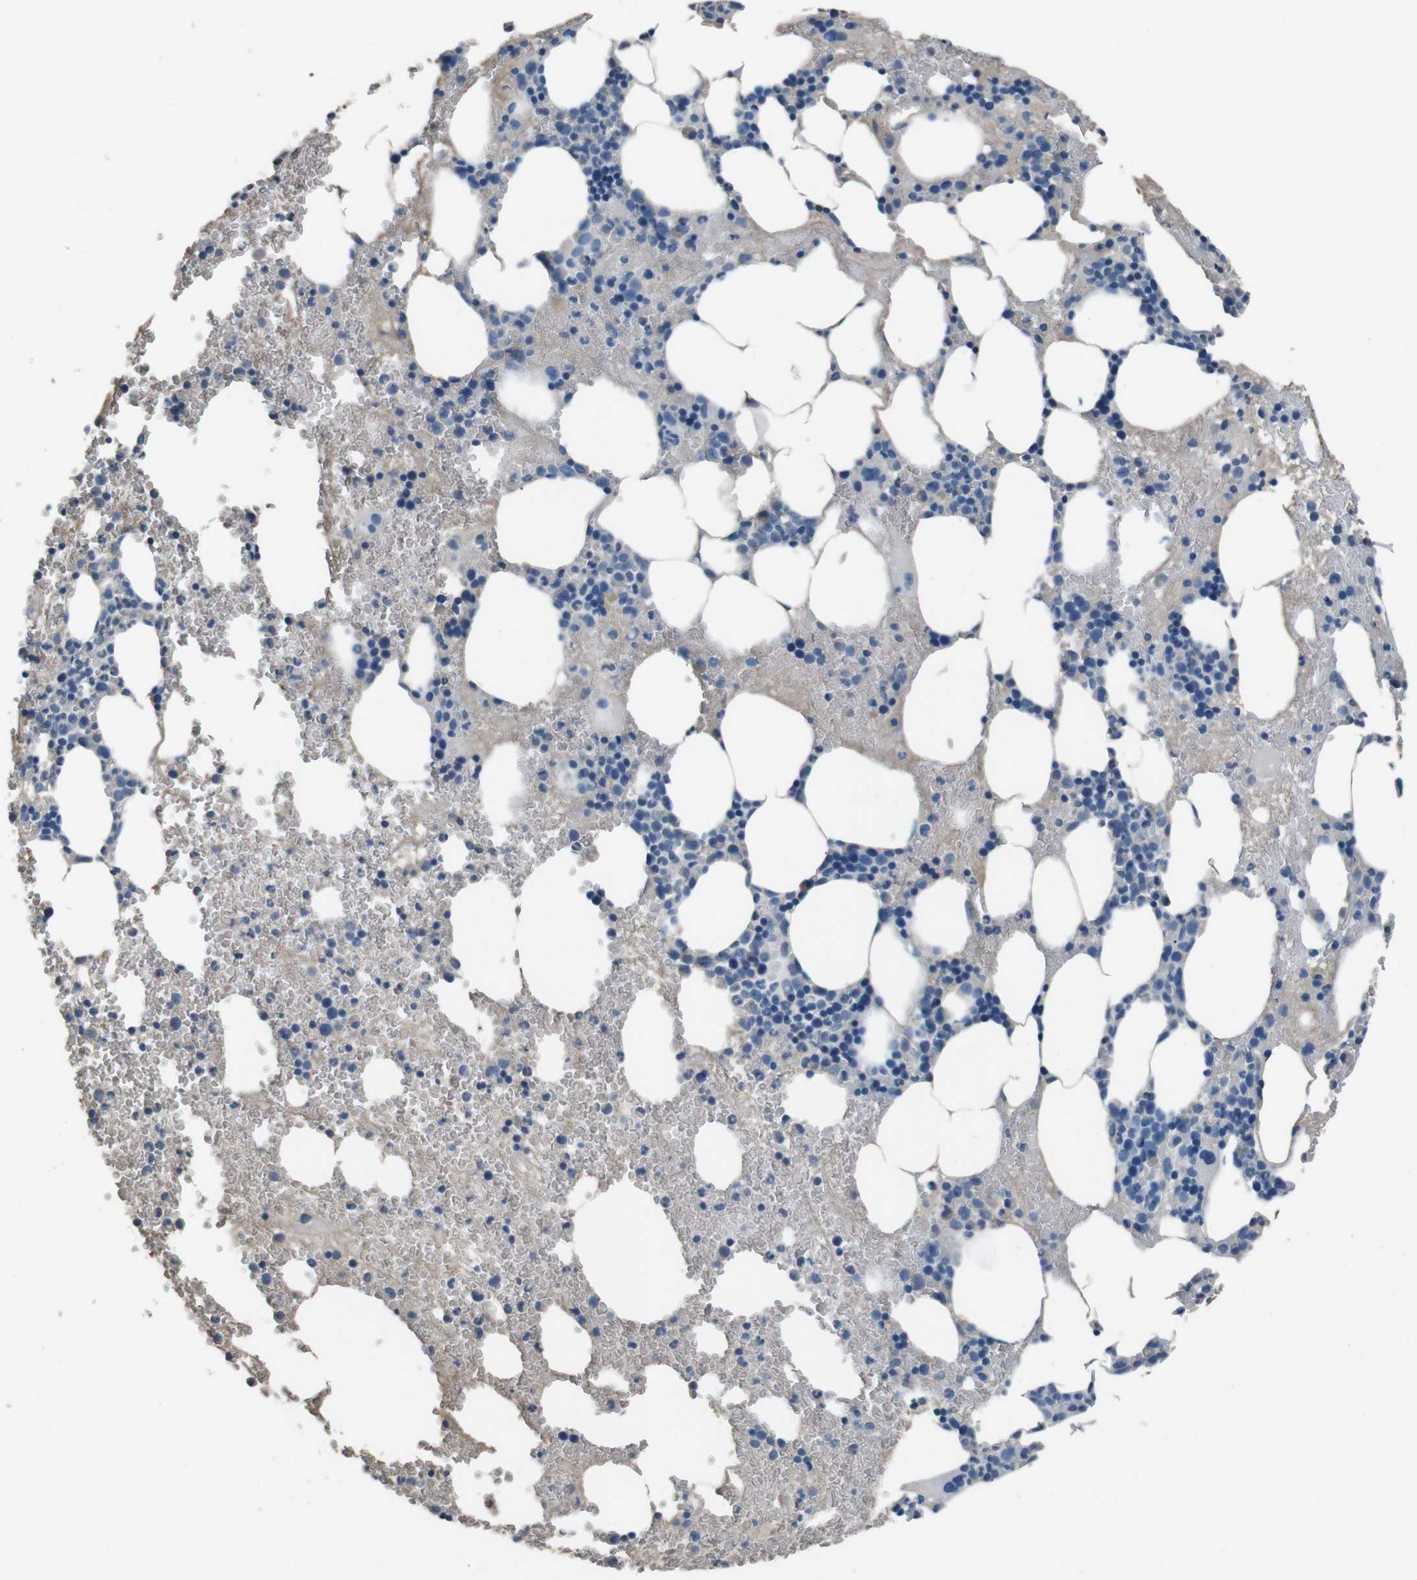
{"staining": {"intensity": "weak", "quantity": "<25%", "location": "cytoplasmic/membranous"}, "tissue": "bone marrow", "cell_type": "Hematopoietic cells", "image_type": "normal", "snomed": [{"axis": "morphology", "description": "Normal tissue, NOS"}, {"axis": "morphology", "description": "Inflammation, NOS"}, {"axis": "topography", "description": "Bone marrow"}], "caption": "The photomicrograph exhibits no staining of hematopoietic cells in benign bone marrow.", "gene": "LEP", "patient": {"sex": "female", "age": 76}}